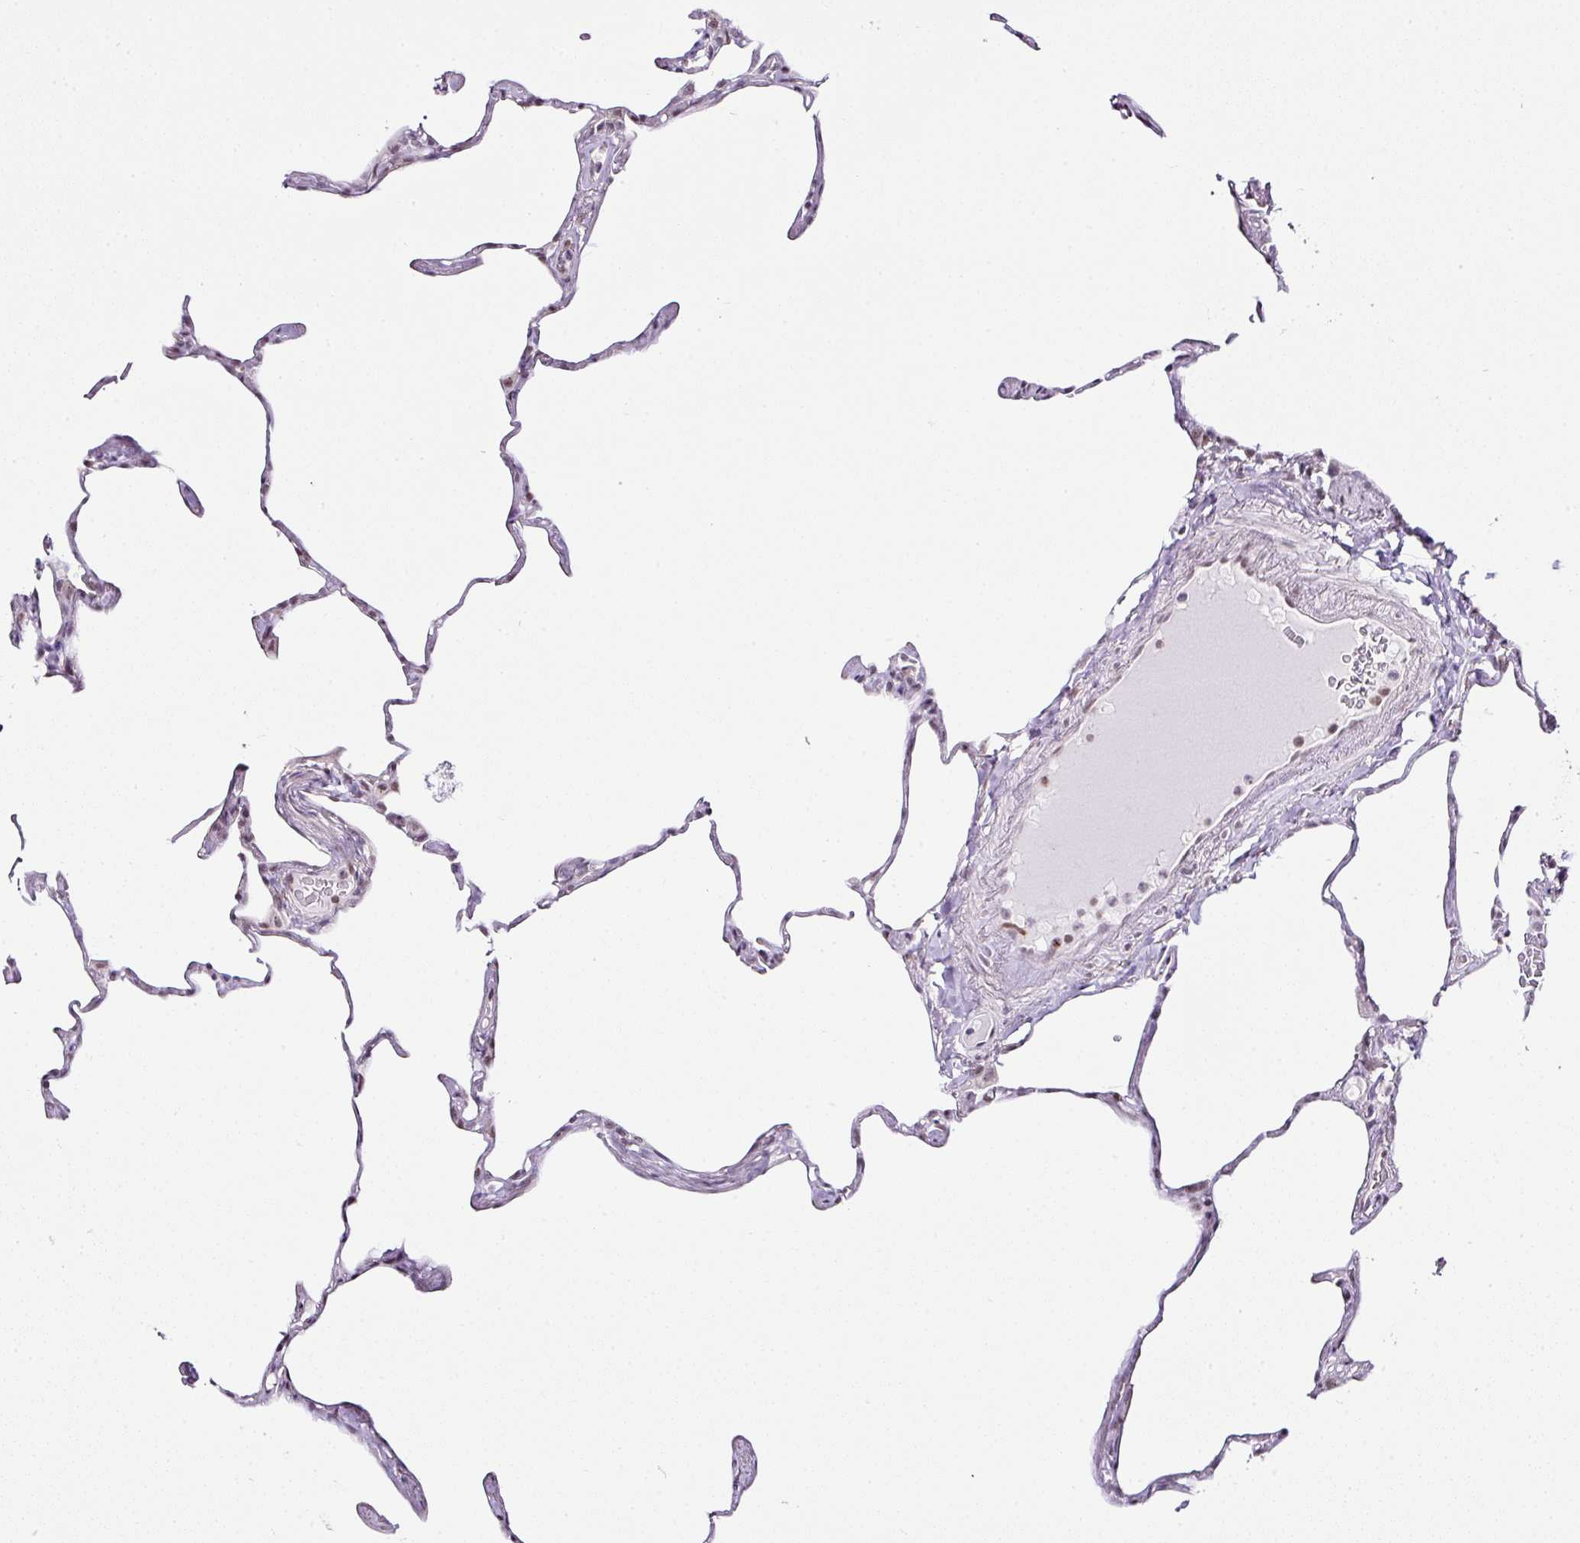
{"staining": {"intensity": "weak", "quantity": "<25%", "location": "nuclear"}, "tissue": "lung", "cell_type": "Alveolar cells", "image_type": "normal", "snomed": [{"axis": "morphology", "description": "Normal tissue, NOS"}, {"axis": "topography", "description": "Lung"}], "caption": "Immunohistochemistry of normal lung reveals no staining in alveolar cells. The staining is performed using DAB (3,3'-diaminobenzidine) brown chromogen with nuclei counter-stained in using hematoxylin.", "gene": "FAM32A", "patient": {"sex": "male", "age": 65}}